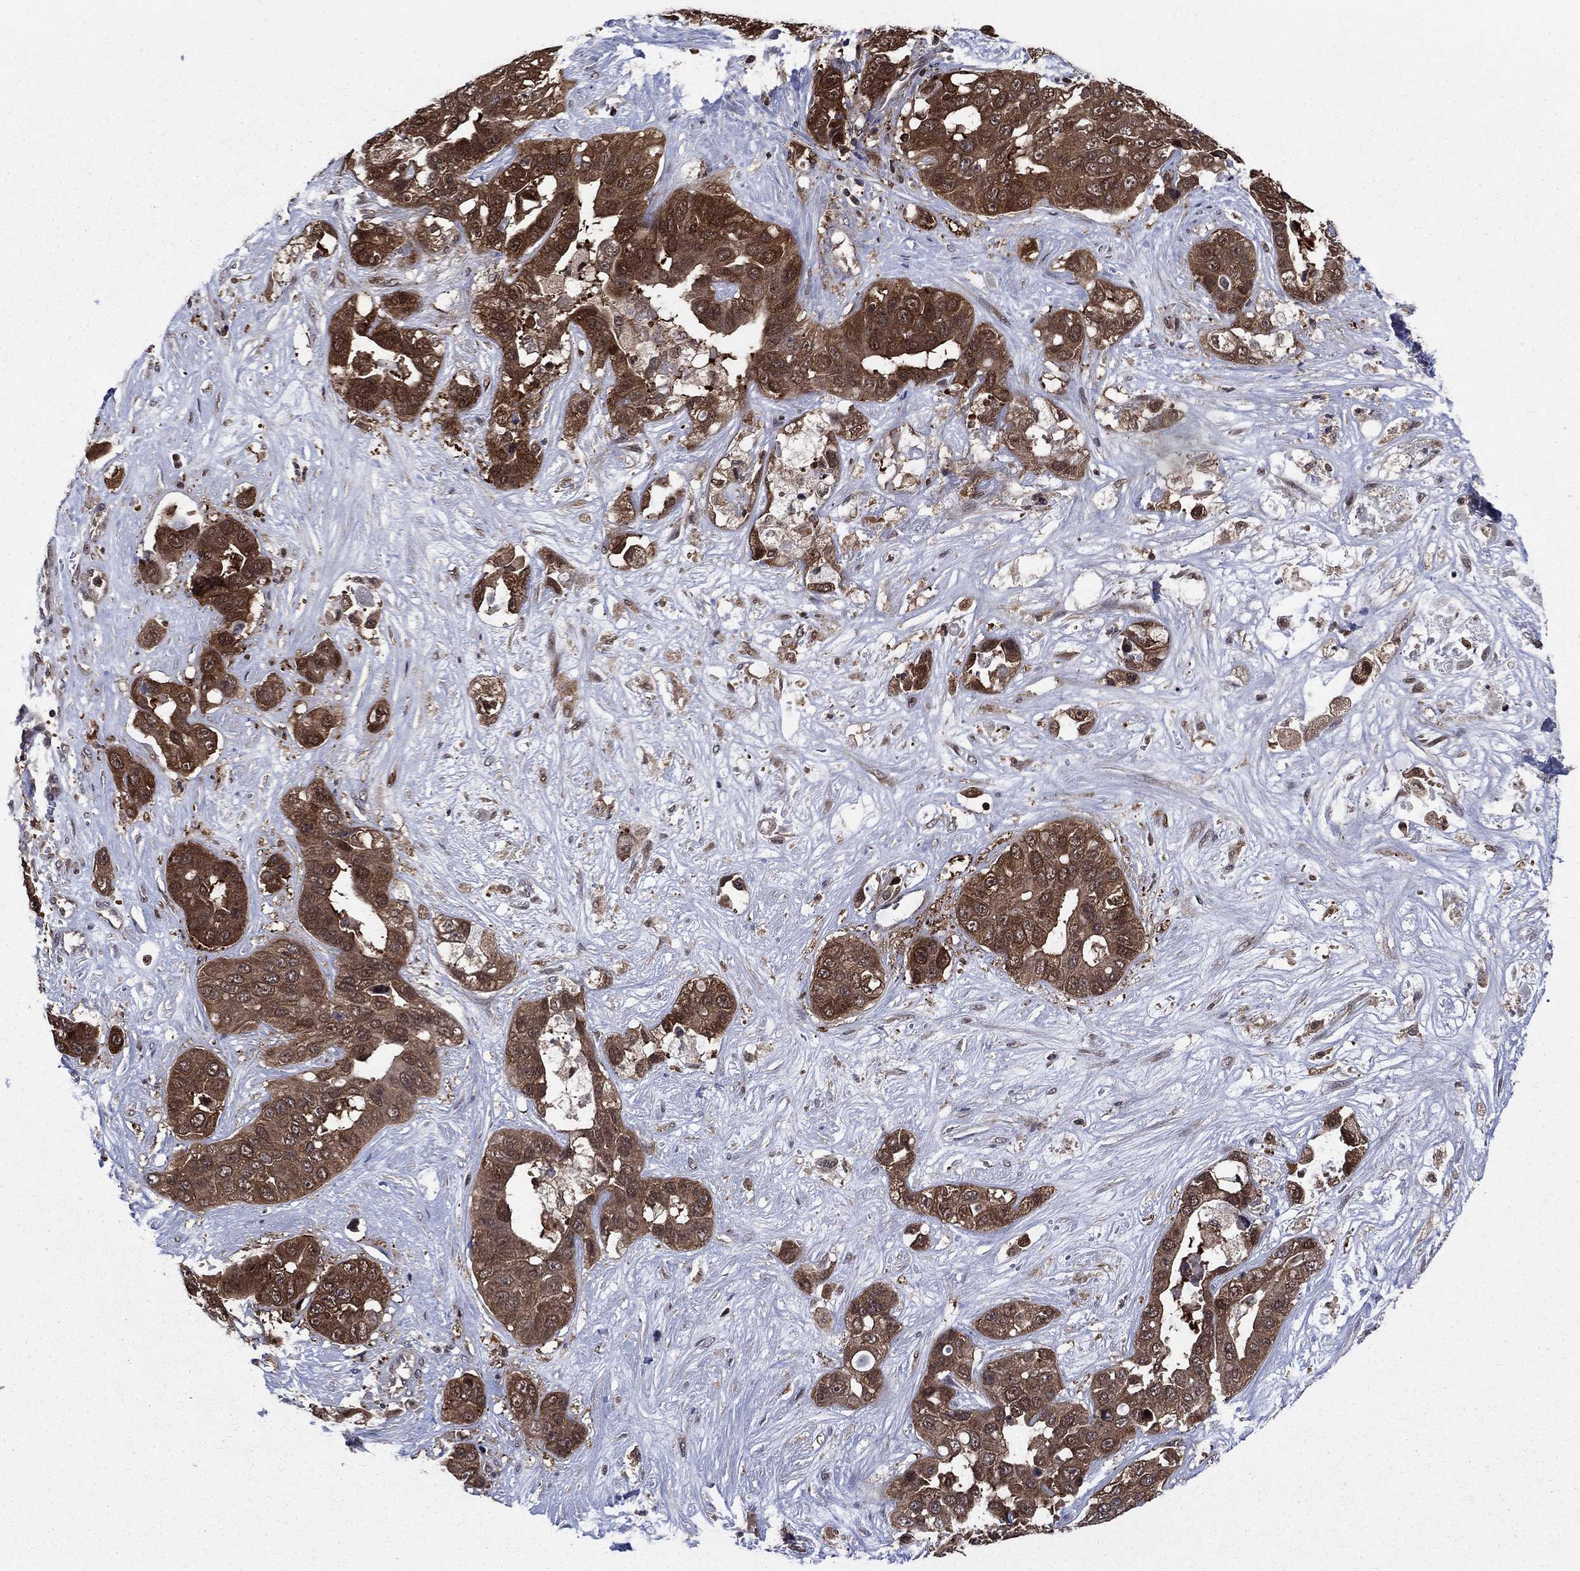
{"staining": {"intensity": "strong", "quantity": ">75%", "location": "cytoplasmic/membranous"}, "tissue": "liver cancer", "cell_type": "Tumor cells", "image_type": "cancer", "snomed": [{"axis": "morphology", "description": "Cholangiocarcinoma"}, {"axis": "topography", "description": "Liver"}], "caption": "Human cholangiocarcinoma (liver) stained for a protein (brown) exhibits strong cytoplasmic/membranous positive expression in about >75% of tumor cells.", "gene": "CACYBP", "patient": {"sex": "female", "age": 52}}